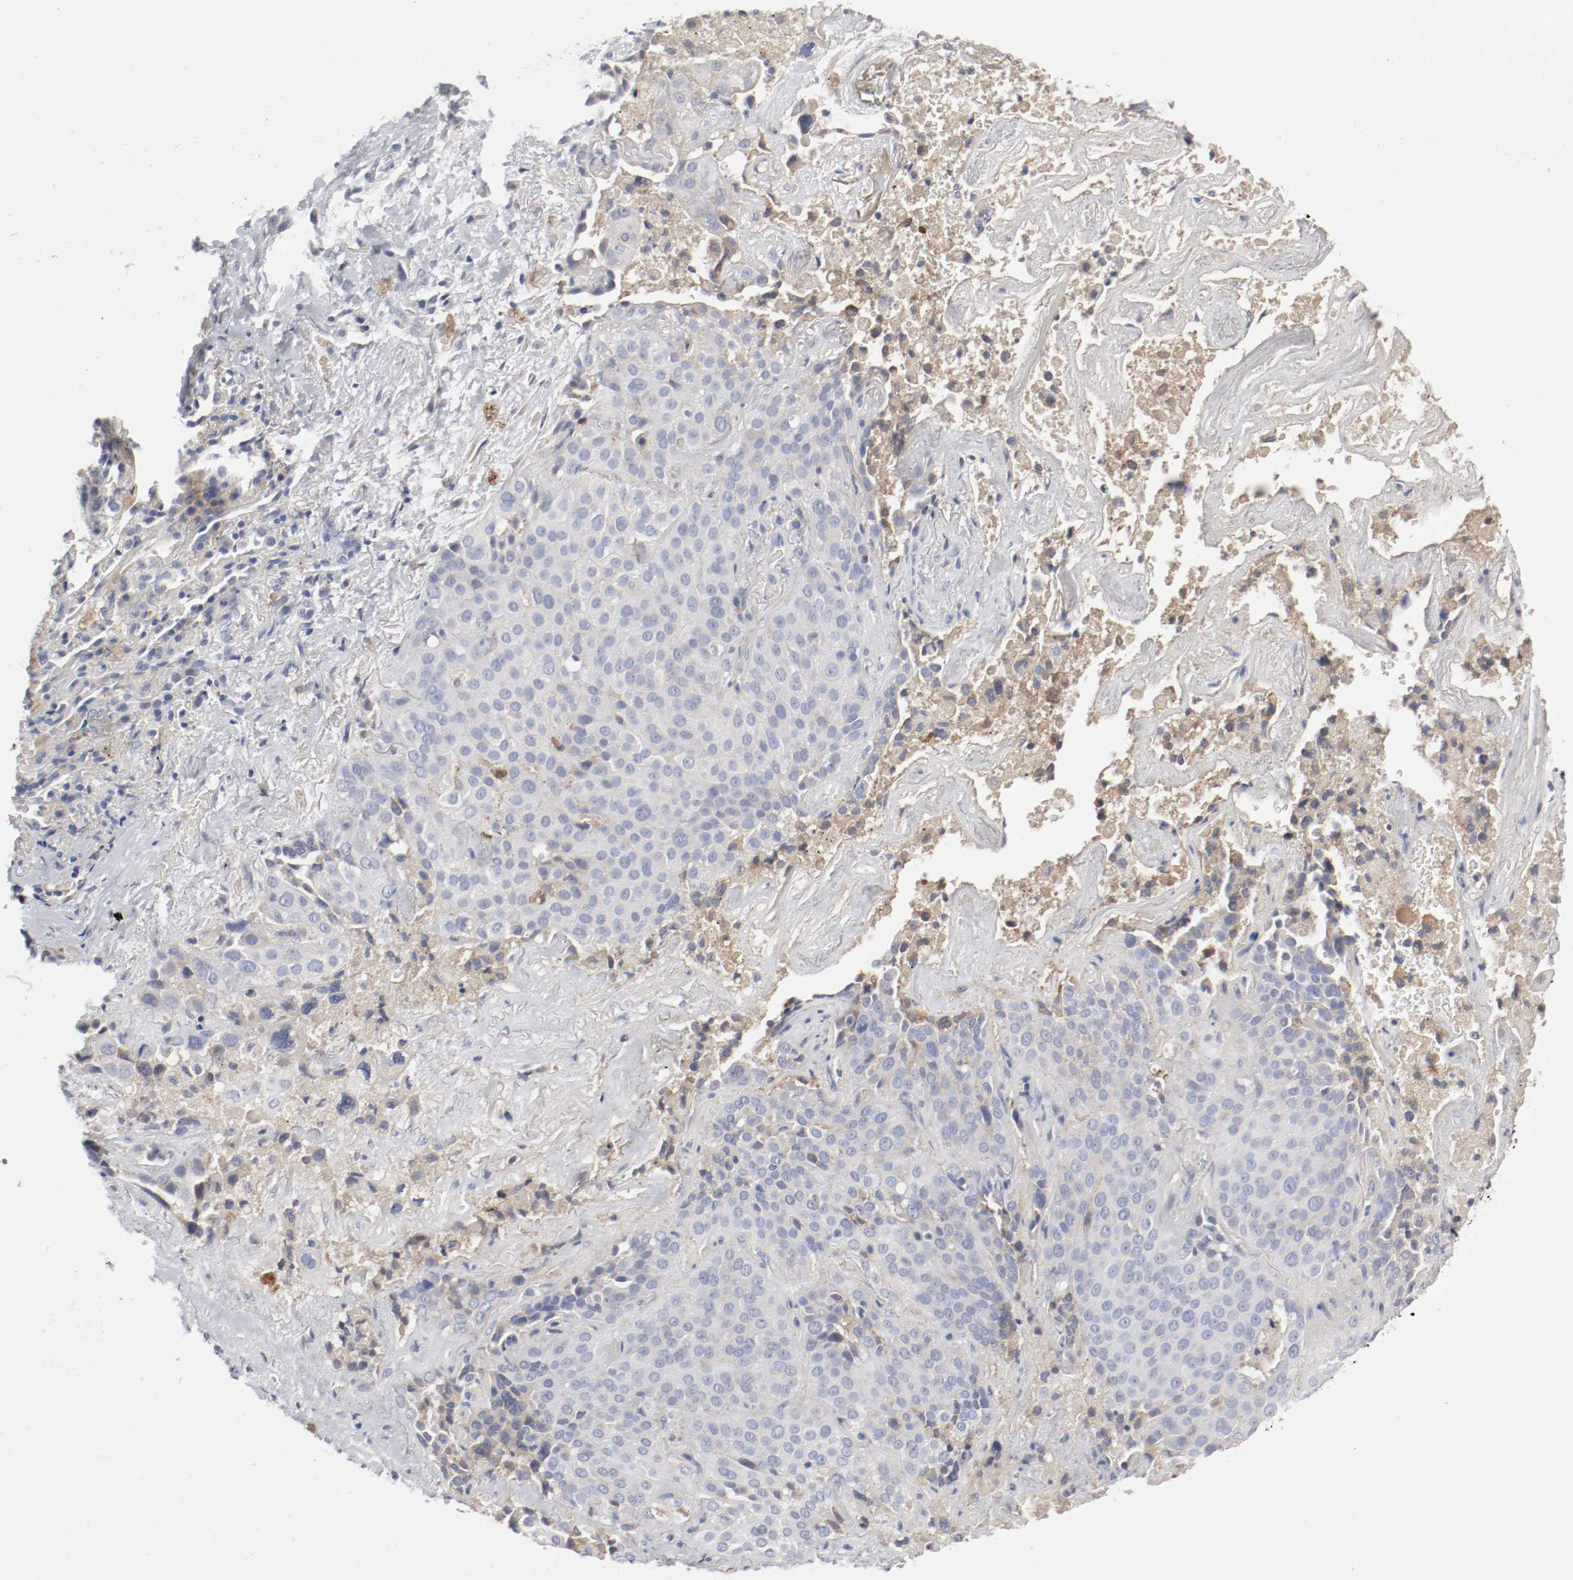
{"staining": {"intensity": "negative", "quantity": "none", "location": "none"}, "tissue": "lung cancer", "cell_type": "Tumor cells", "image_type": "cancer", "snomed": [{"axis": "morphology", "description": "Squamous cell carcinoma, NOS"}, {"axis": "topography", "description": "Lung"}], "caption": "Tumor cells show no significant protein positivity in lung cancer (squamous cell carcinoma).", "gene": "FGFBP1", "patient": {"sex": "male", "age": 54}}